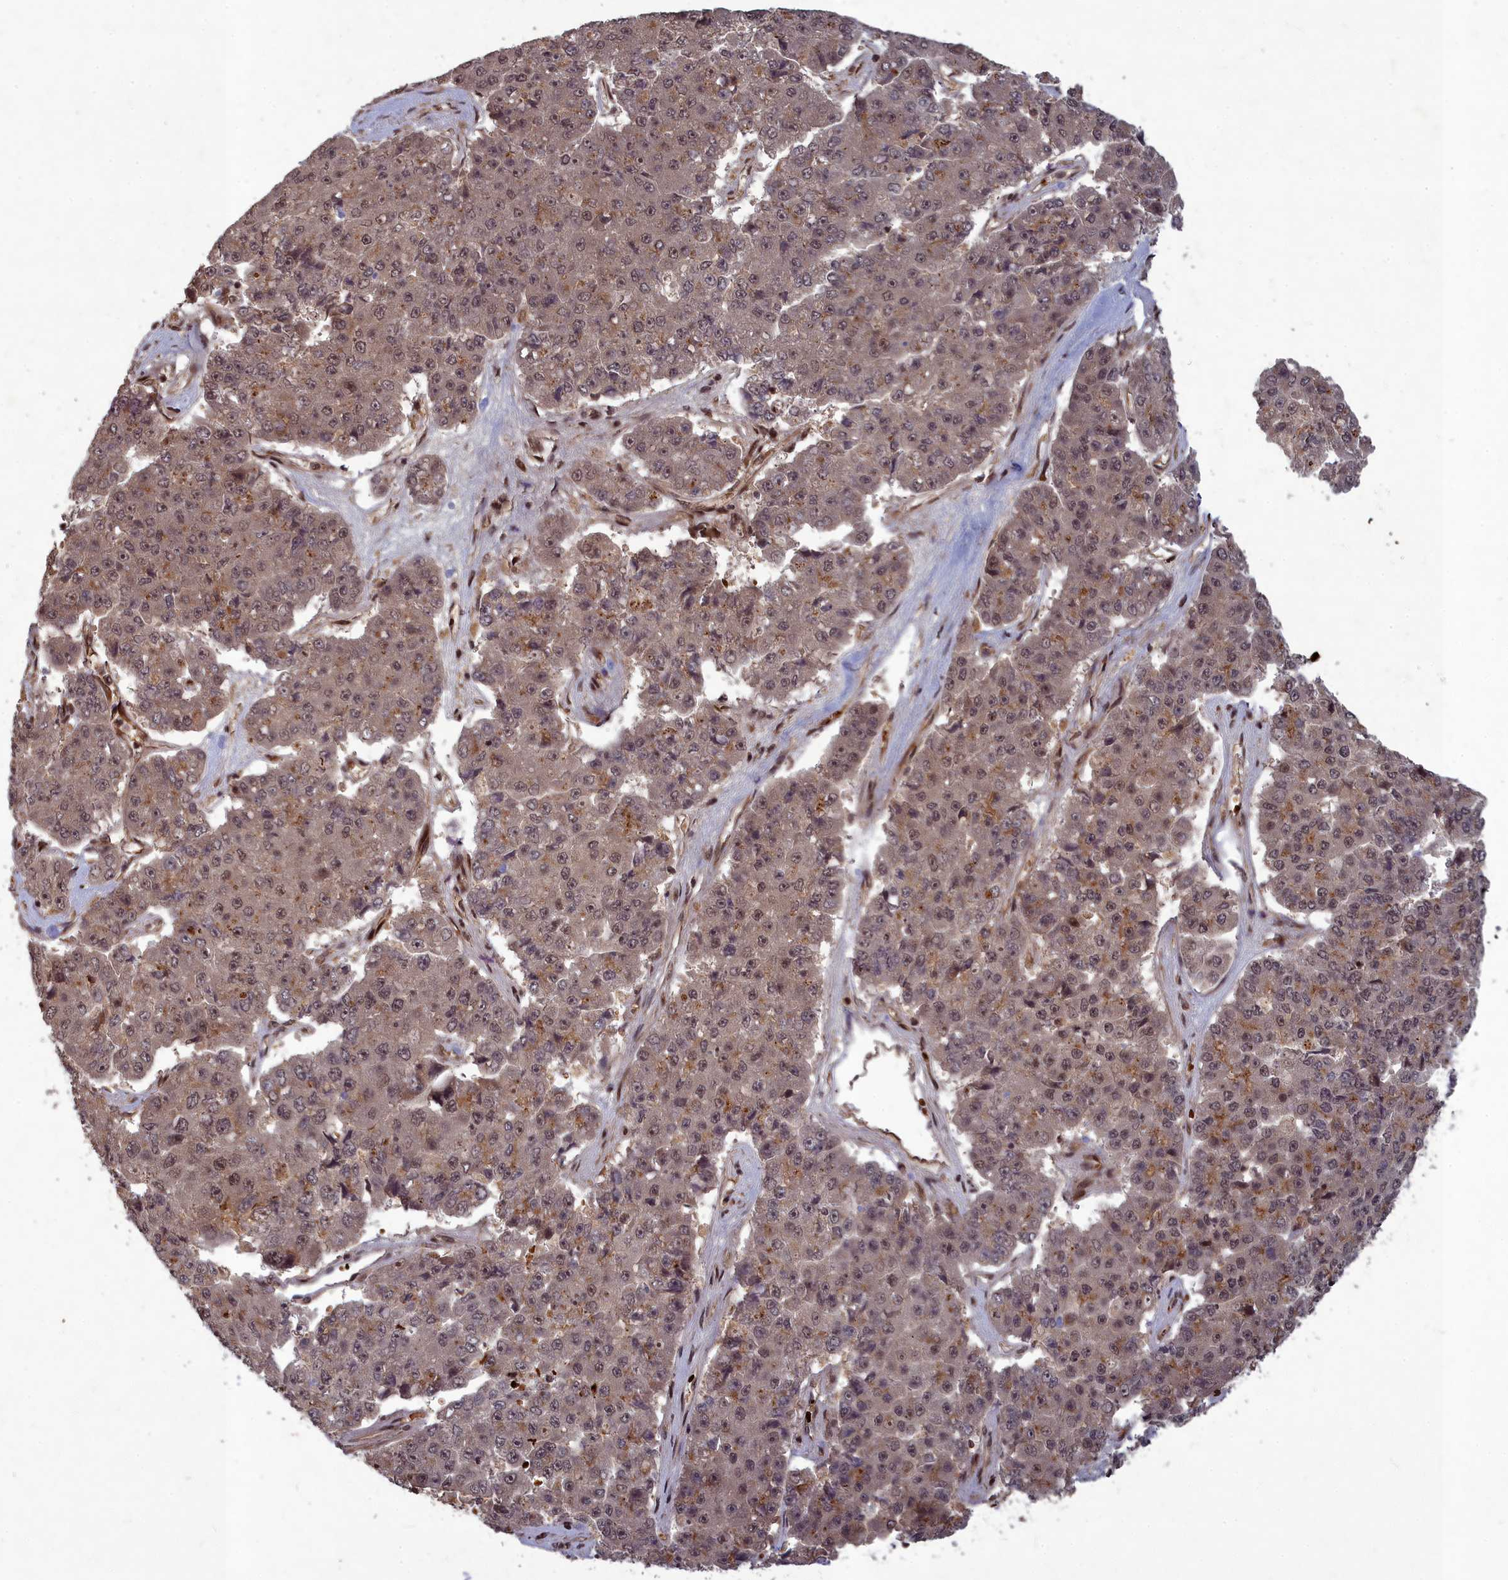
{"staining": {"intensity": "weak", "quantity": "25%-75%", "location": "cytoplasmic/membranous,nuclear"}, "tissue": "pancreatic cancer", "cell_type": "Tumor cells", "image_type": "cancer", "snomed": [{"axis": "morphology", "description": "Adenocarcinoma, NOS"}, {"axis": "topography", "description": "Pancreas"}], "caption": "Brown immunohistochemical staining in human adenocarcinoma (pancreatic) exhibits weak cytoplasmic/membranous and nuclear staining in about 25%-75% of tumor cells.", "gene": "SRMS", "patient": {"sex": "male", "age": 50}}